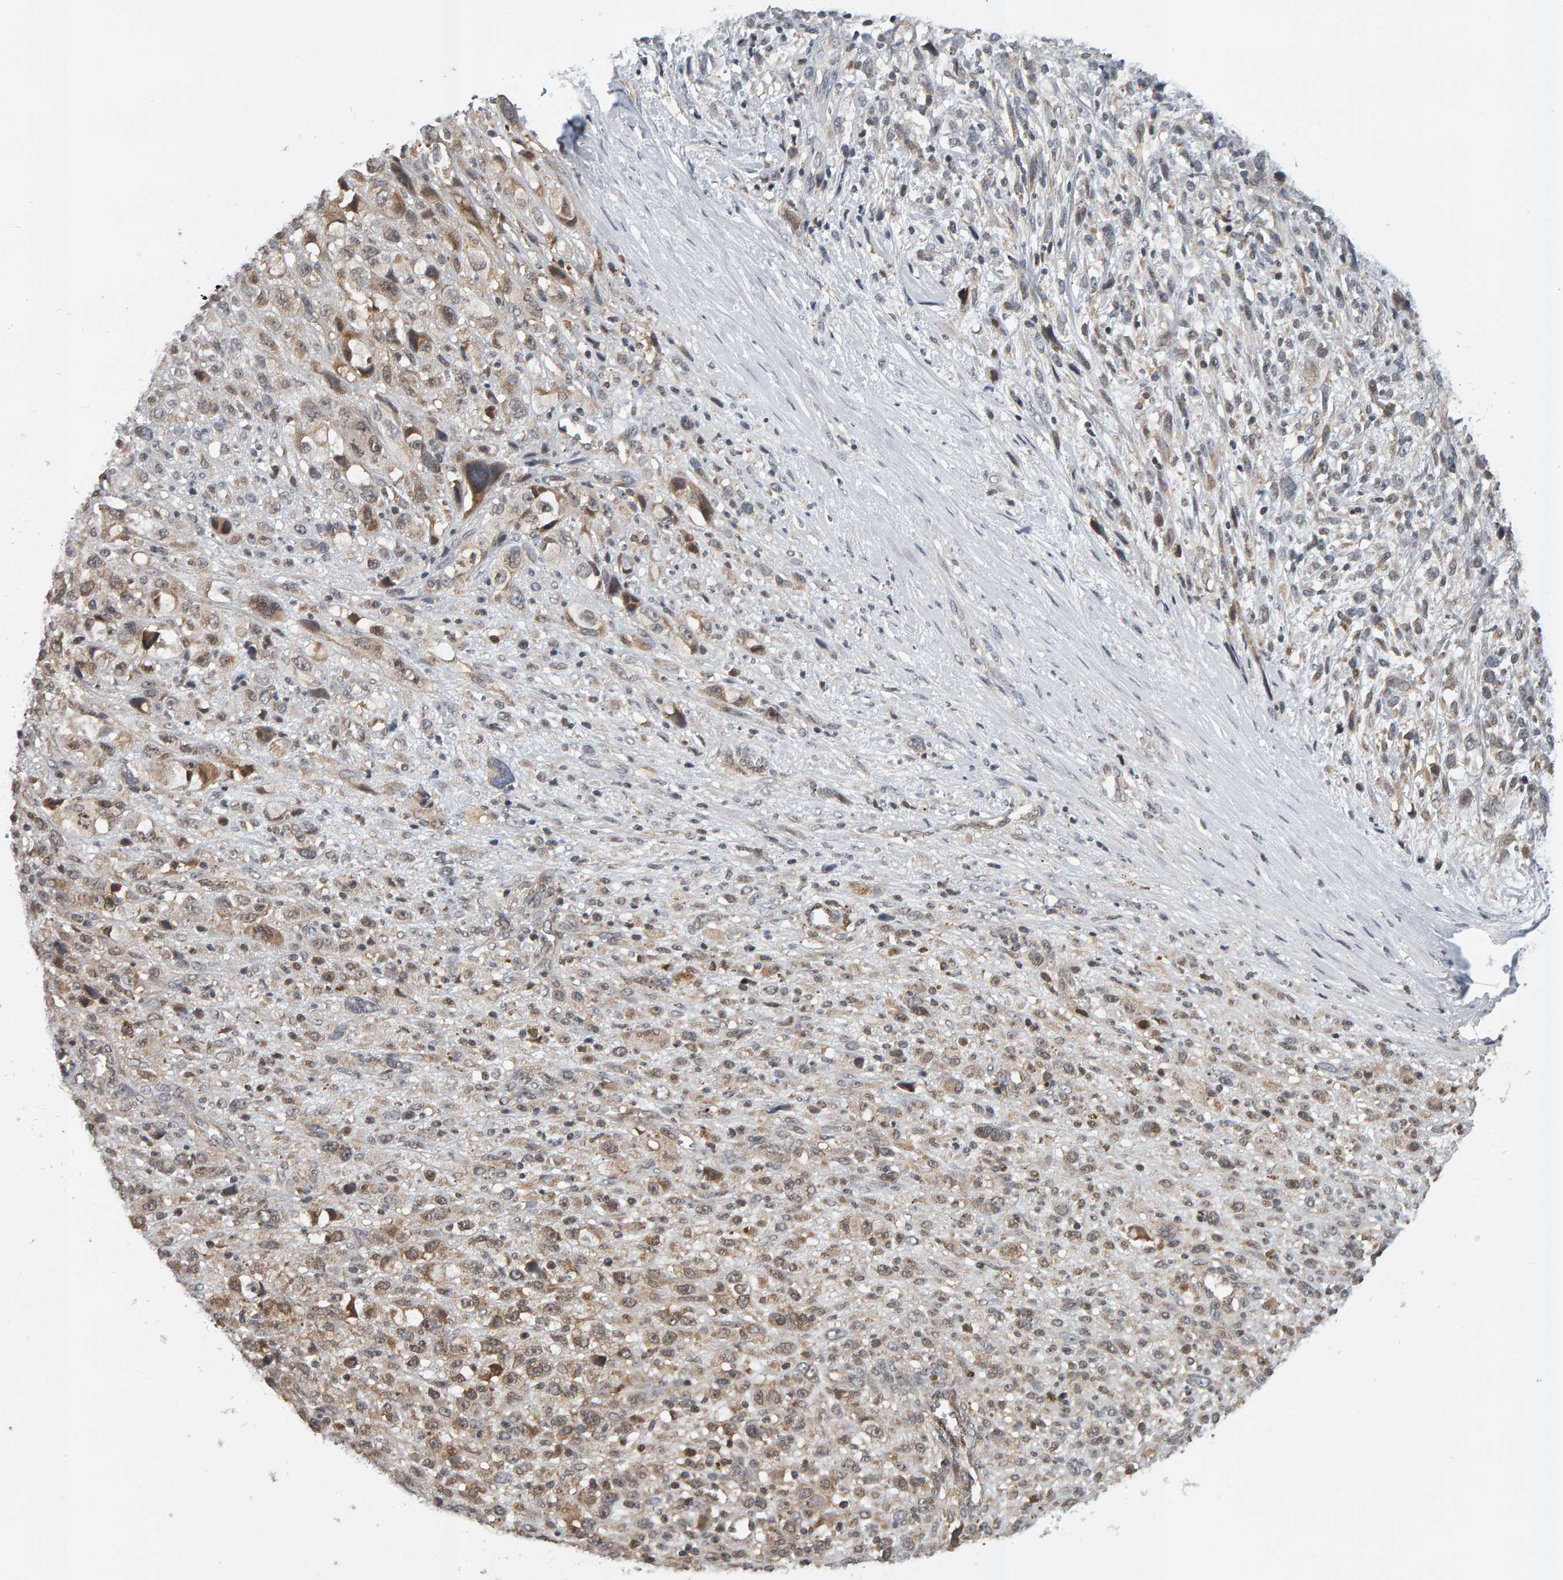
{"staining": {"intensity": "weak", "quantity": "25%-75%", "location": "cytoplasmic/membranous"}, "tissue": "melanoma", "cell_type": "Tumor cells", "image_type": "cancer", "snomed": [{"axis": "morphology", "description": "Malignant melanoma, NOS"}, {"axis": "topography", "description": "Skin"}], "caption": "This photomicrograph exhibits malignant melanoma stained with IHC to label a protein in brown. The cytoplasmic/membranous of tumor cells show weak positivity for the protein. Nuclei are counter-stained blue.", "gene": "ZNF160", "patient": {"sex": "female", "age": 55}}